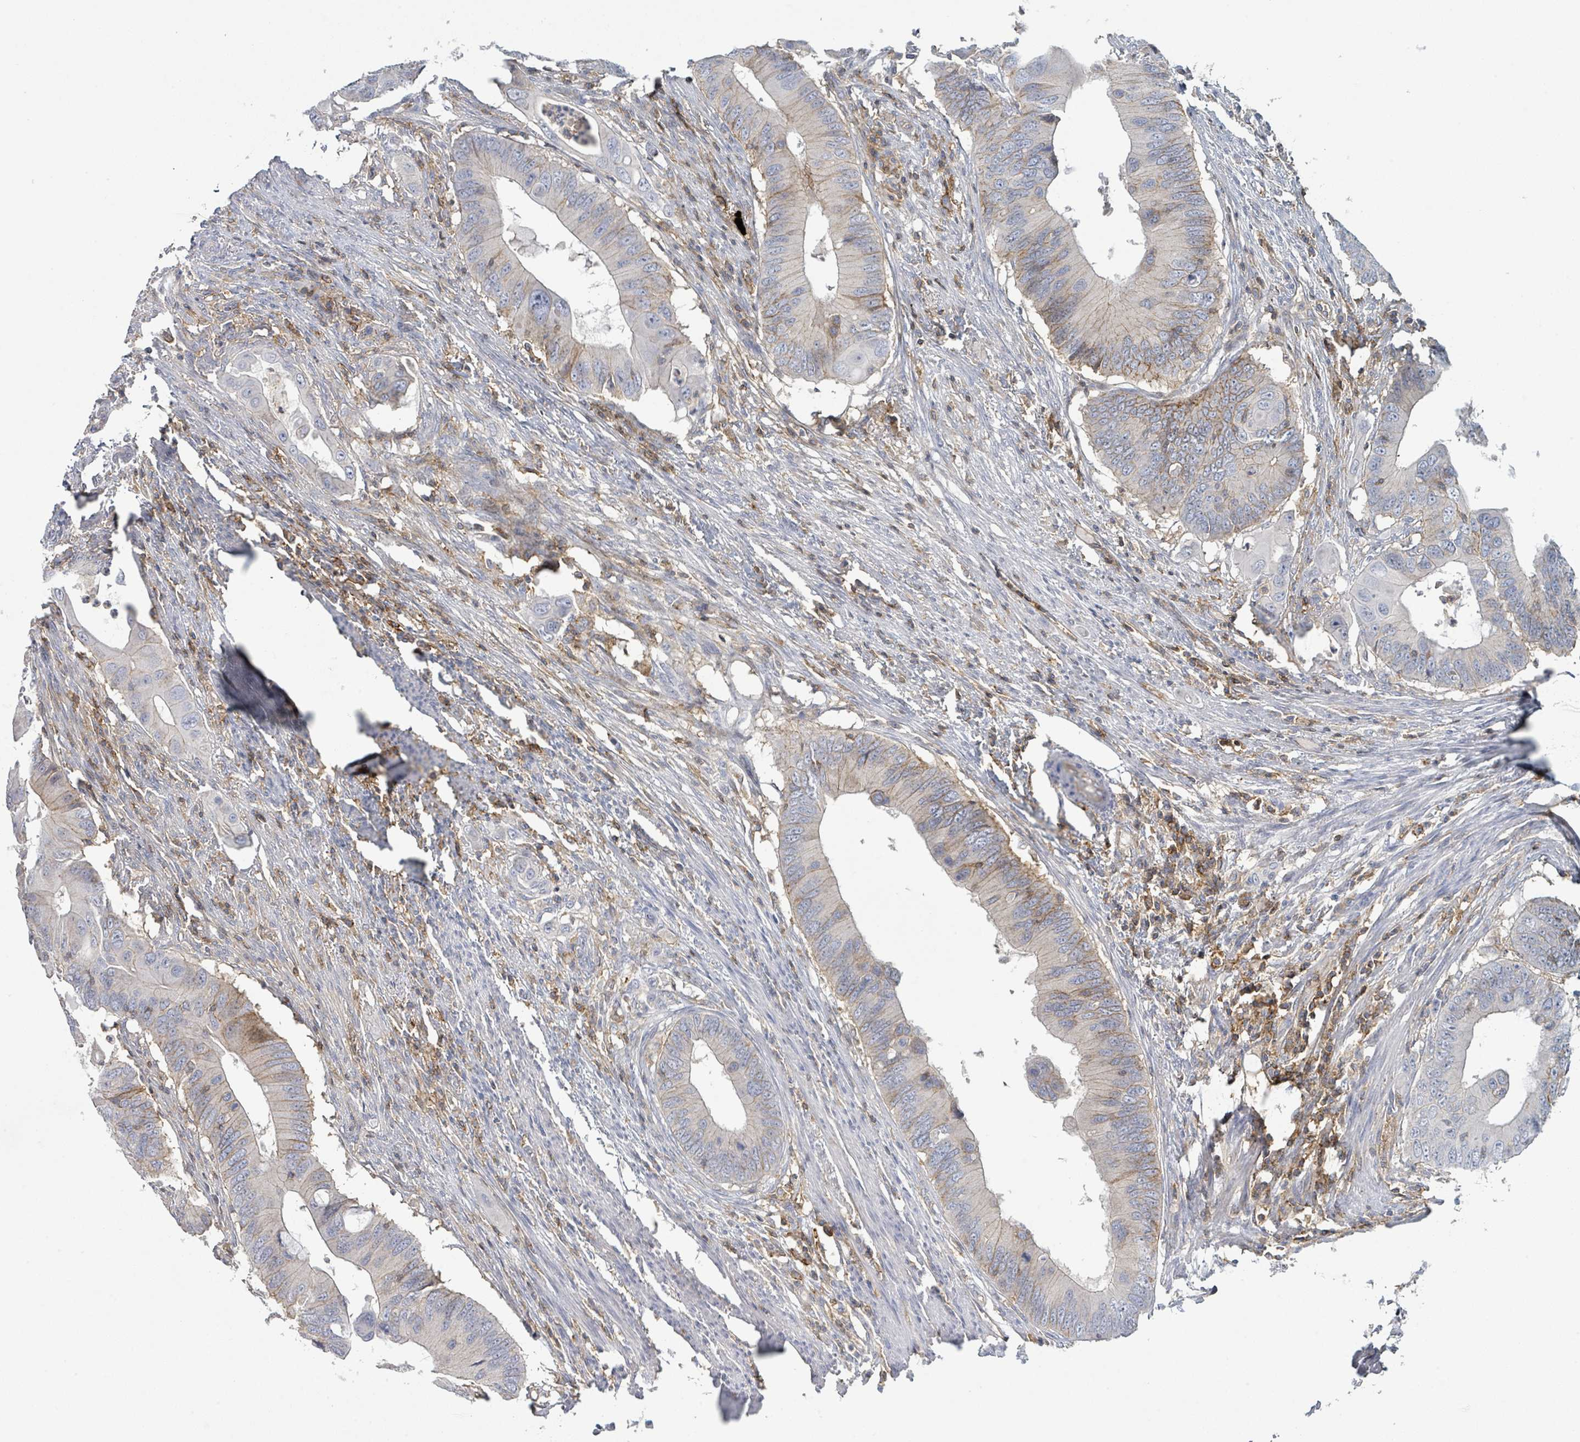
{"staining": {"intensity": "weak", "quantity": "<25%", "location": "cytoplasmic/membranous"}, "tissue": "colorectal cancer", "cell_type": "Tumor cells", "image_type": "cancer", "snomed": [{"axis": "morphology", "description": "Adenocarcinoma, NOS"}, {"axis": "topography", "description": "Colon"}], "caption": "High power microscopy photomicrograph of an immunohistochemistry photomicrograph of colorectal cancer, revealing no significant positivity in tumor cells.", "gene": "TNFRSF14", "patient": {"sex": "male", "age": 71}}